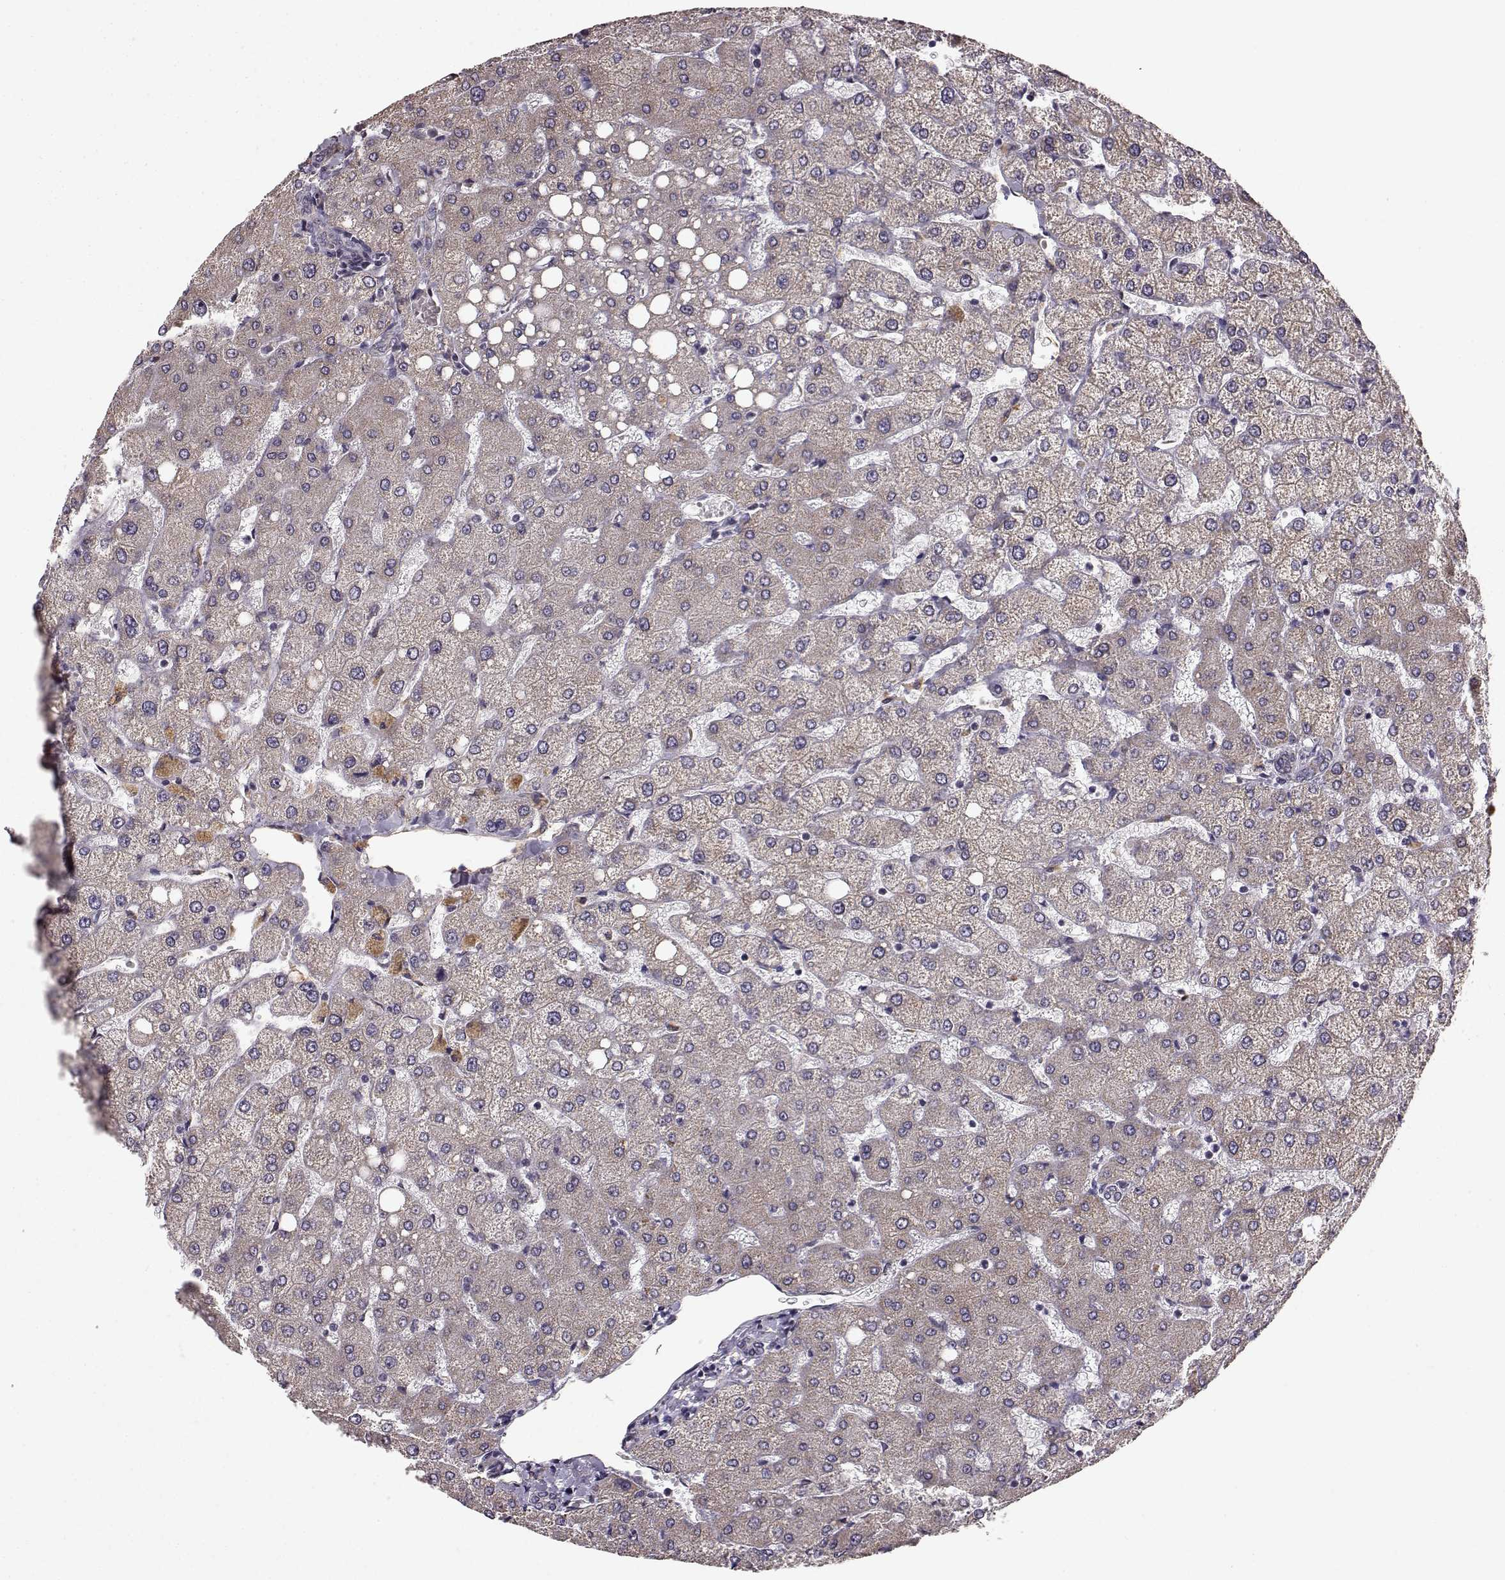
{"staining": {"intensity": "negative", "quantity": "none", "location": "none"}, "tissue": "liver", "cell_type": "Cholangiocytes", "image_type": "normal", "snomed": [{"axis": "morphology", "description": "Normal tissue, NOS"}, {"axis": "topography", "description": "Liver"}], "caption": "IHC histopathology image of unremarkable liver: human liver stained with DAB (3,3'-diaminobenzidine) demonstrates no significant protein staining in cholangiocytes.", "gene": "BACH2", "patient": {"sex": "female", "age": 54}}